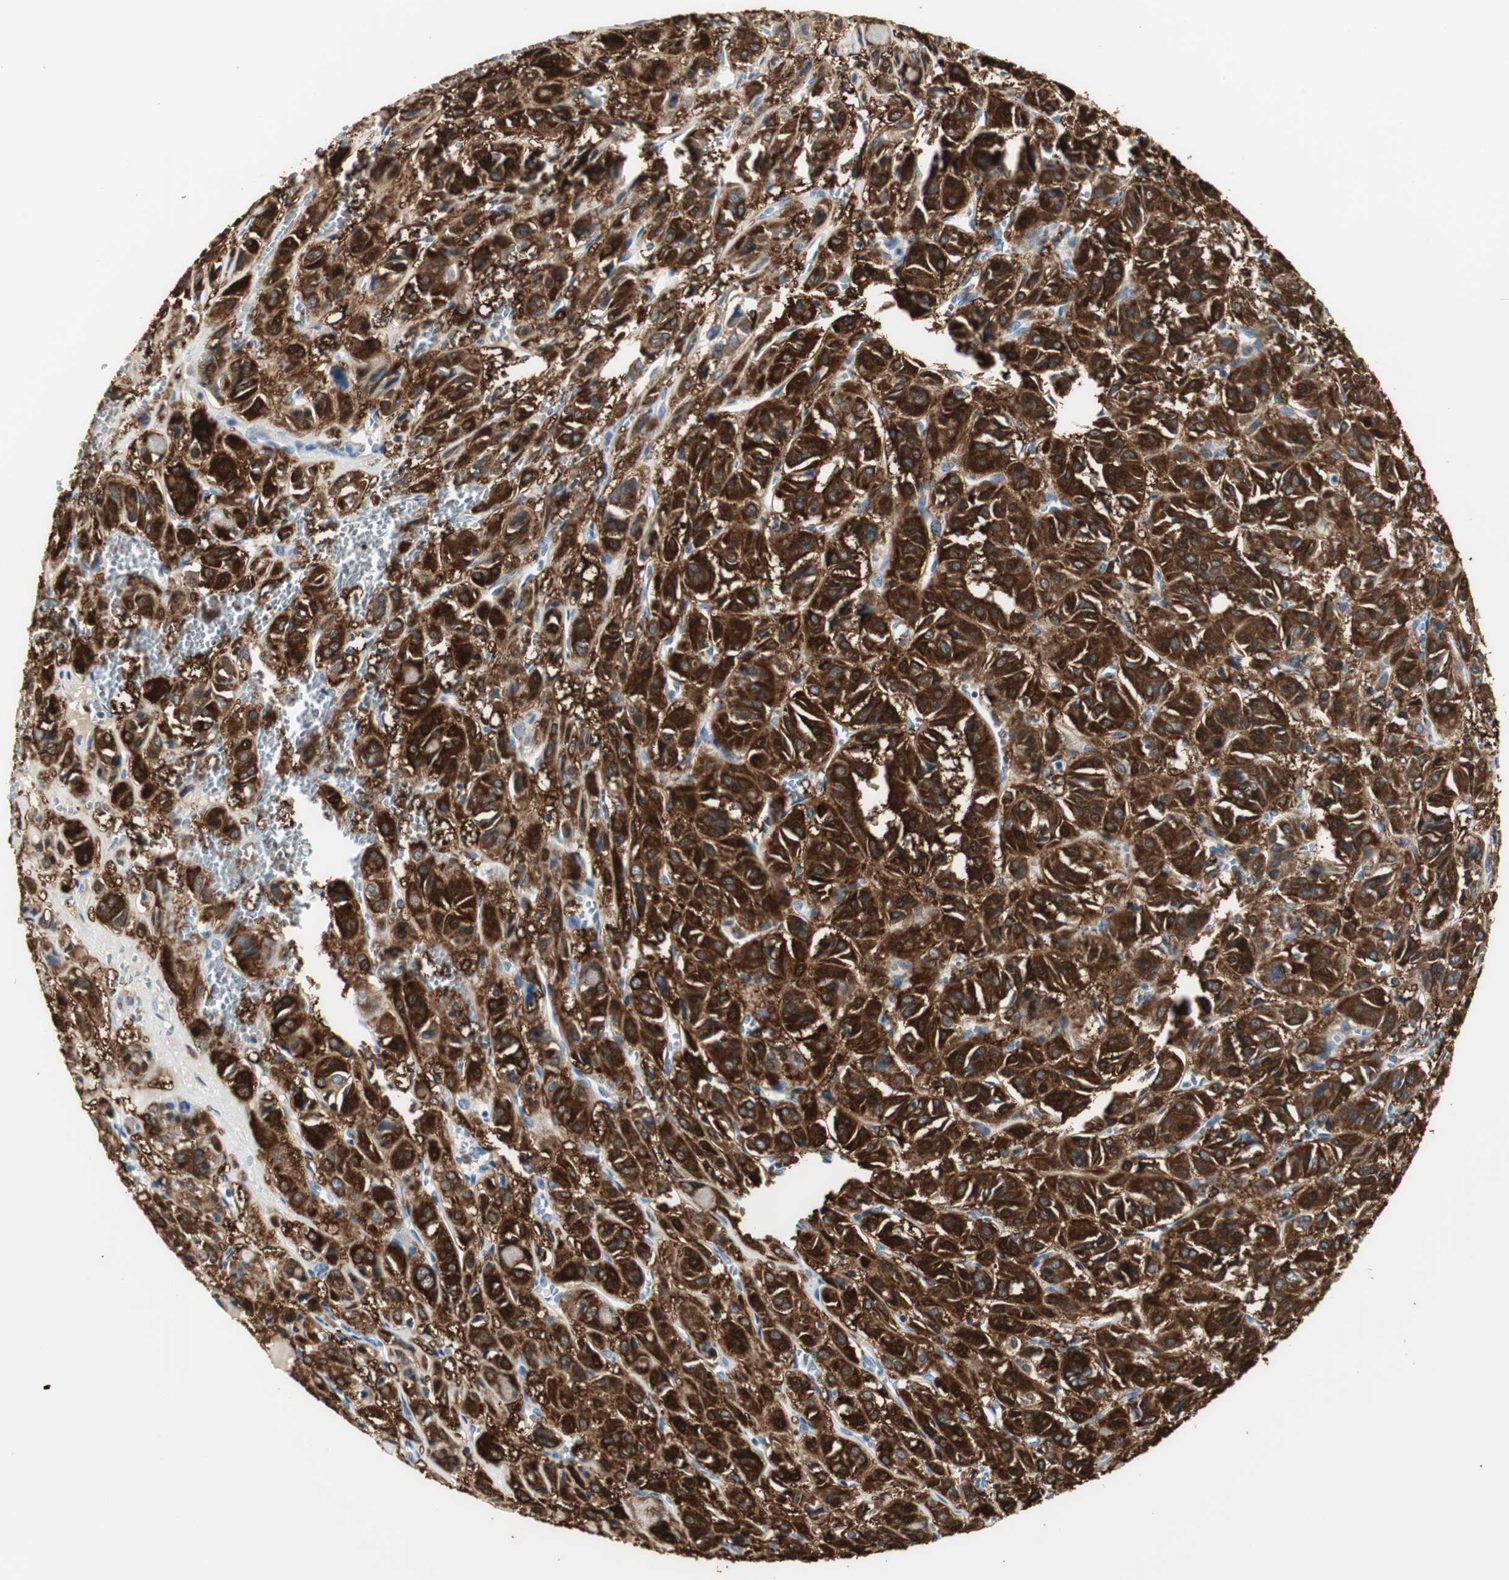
{"staining": {"intensity": "strong", "quantity": ">75%", "location": "cytoplasmic/membranous"}, "tissue": "thyroid cancer", "cell_type": "Tumor cells", "image_type": "cancer", "snomed": [{"axis": "morphology", "description": "Follicular adenoma carcinoma, NOS"}, {"axis": "topography", "description": "Thyroid gland"}], "caption": "Thyroid follicular adenoma carcinoma stained with a protein marker exhibits strong staining in tumor cells.", "gene": "MSTO1", "patient": {"sex": "female", "age": 71}}